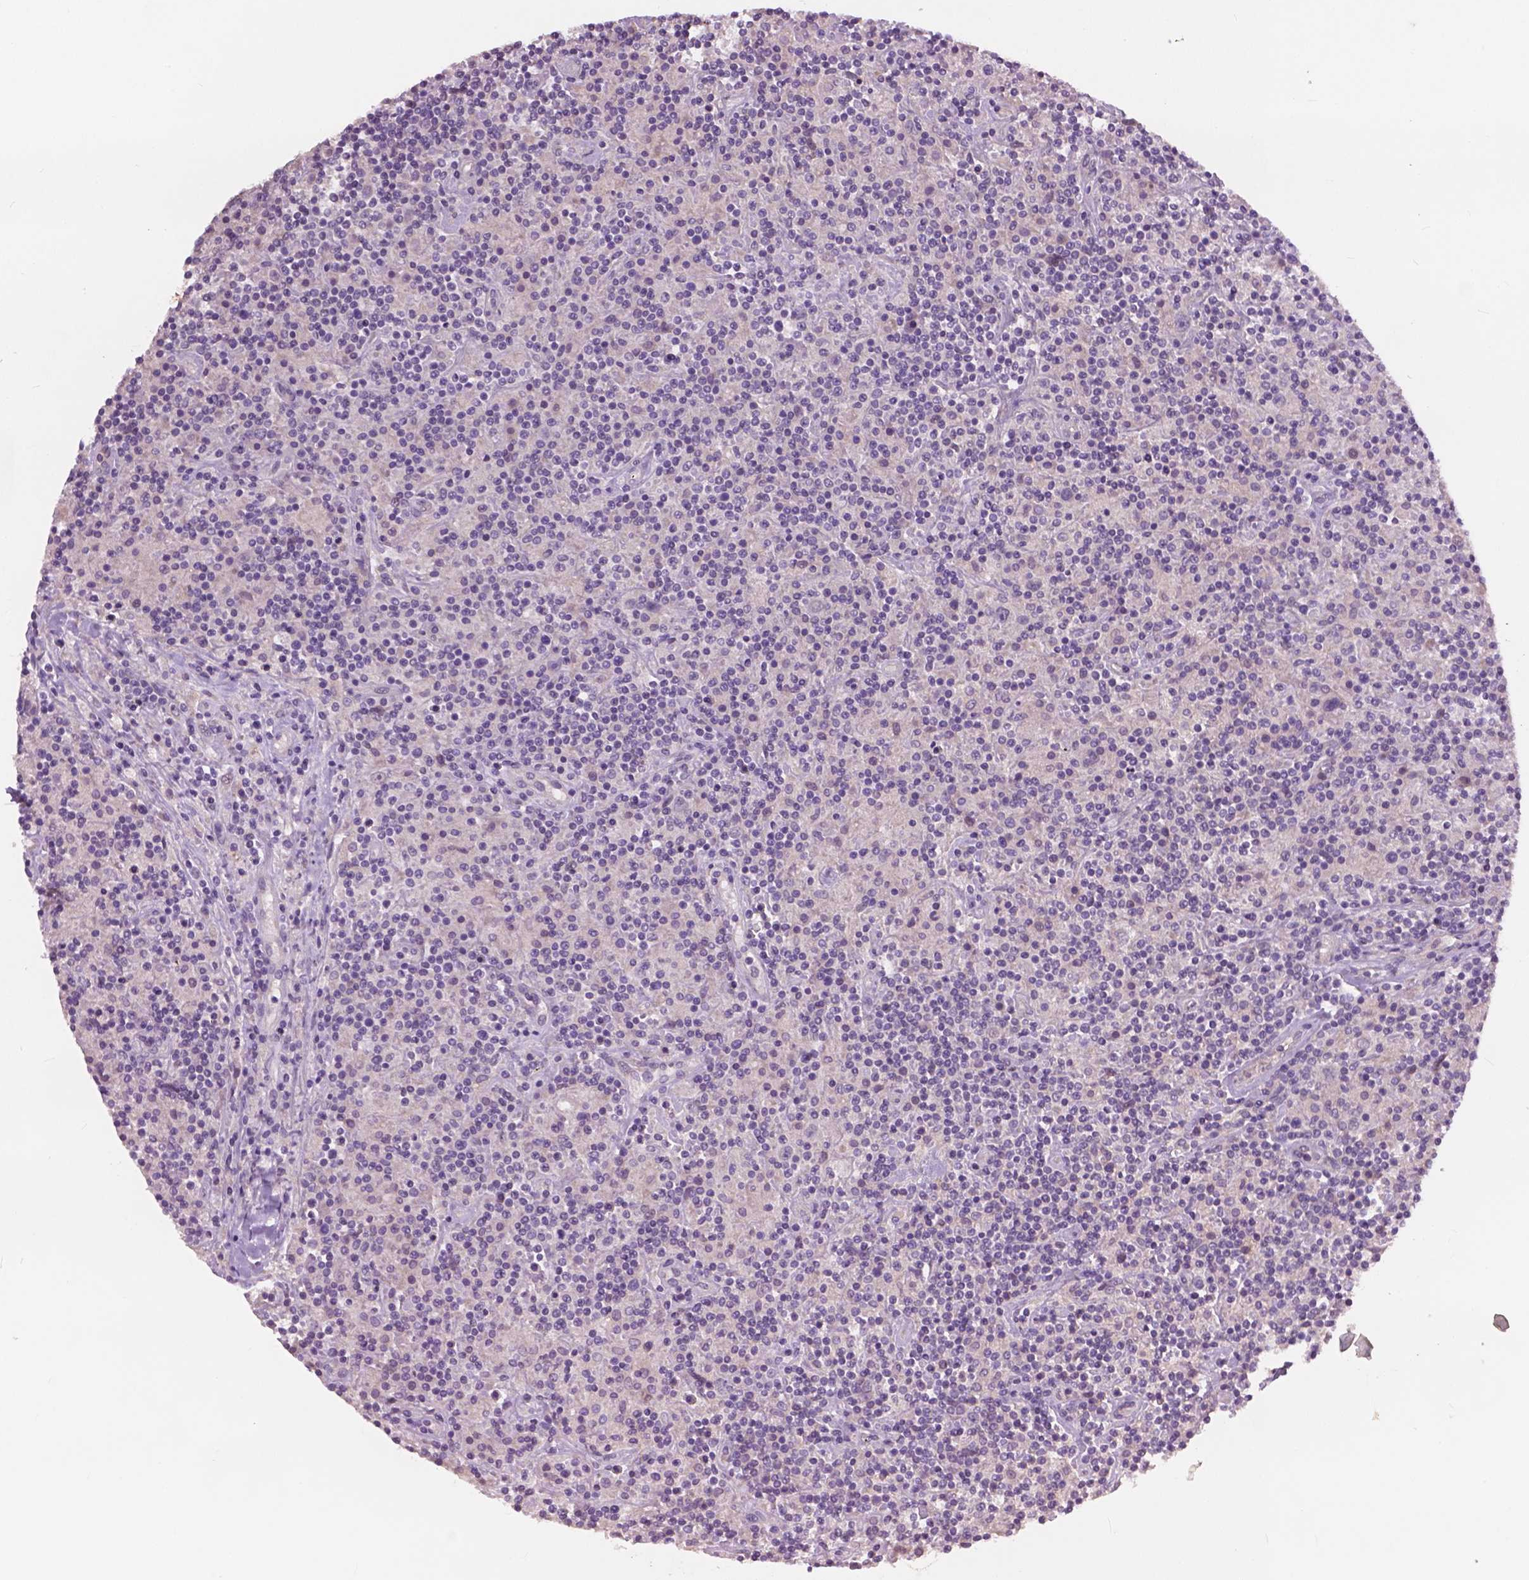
{"staining": {"intensity": "negative", "quantity": "none", "location": "none"}, "tissue": "lymphoma", "cell_type": "Tumor cells", "image_type": "cancer", "snomed": [{"axis": "morphology", "description": "Hodgkin's disease, NOS"}, {"axis": "topography", "description": "Lymph node"}], "caption": "DAB (3,3'-diaminobenzidine) immunohistochemical staining of lymphoma reveals no significant positivity in tumor cells. Nuclei are stained in blue.", "gene": "KRT17", "patient": {"sex": "male", "age": 70}}